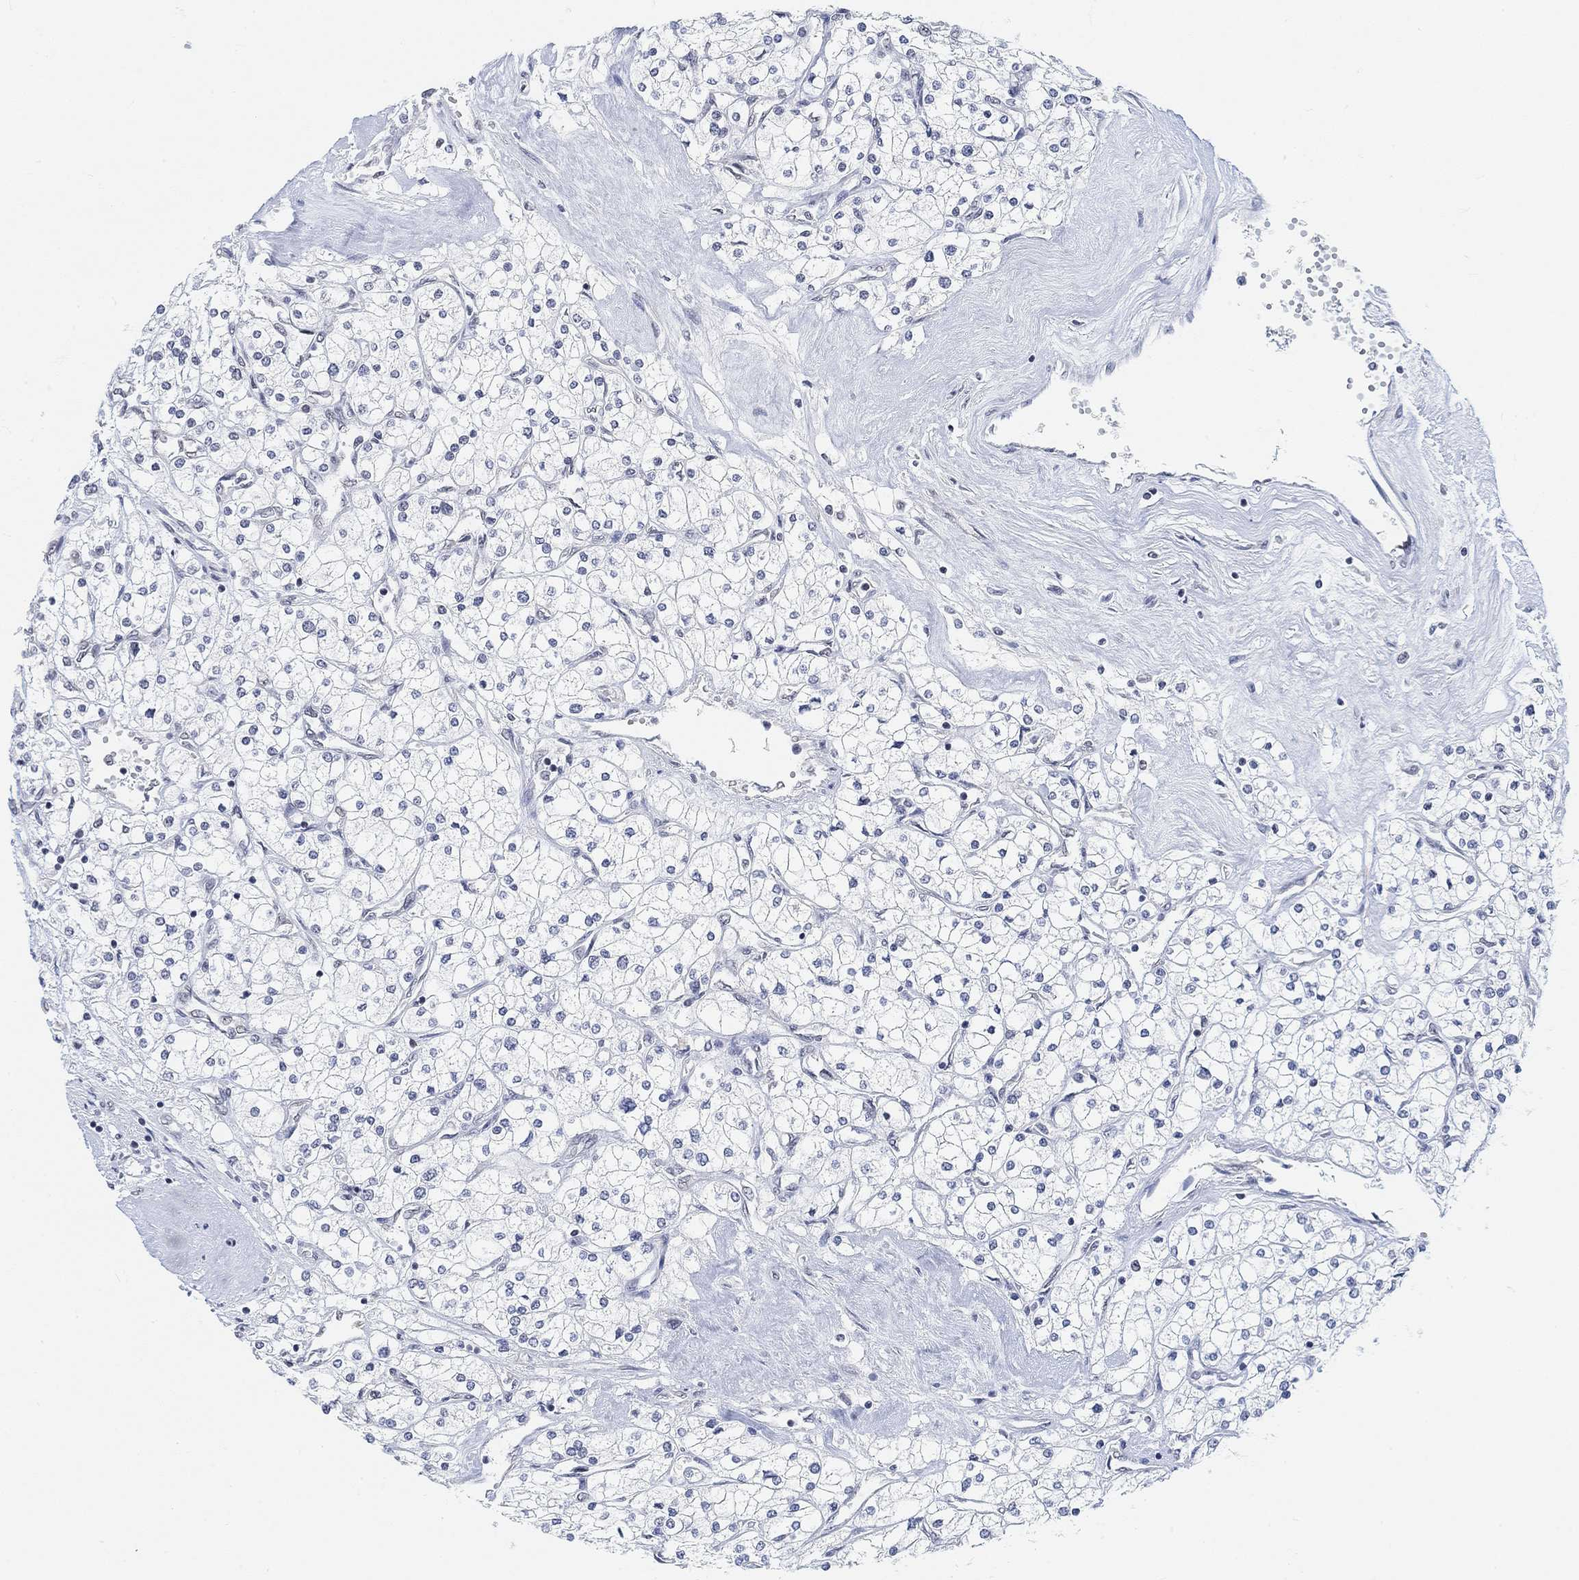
{"staining": {"intensity": "negative", "quantity": "none", "location": "none"}, "tissue": "renal cancer", "cell_type": "Tumor cells", "image_type": "cancer", "snomed": [{"axis": "morphology", "description": "Adenocarcinoma, NOS"}, {"axis": "topography", "description": "Kidney"}], "caption": "Immunohistochemistry of adenocarcinoma (renal) exhibits no positivity in tumor cells.", "gene": "PURG", "patient": {"sex": "male", "age": 80}}